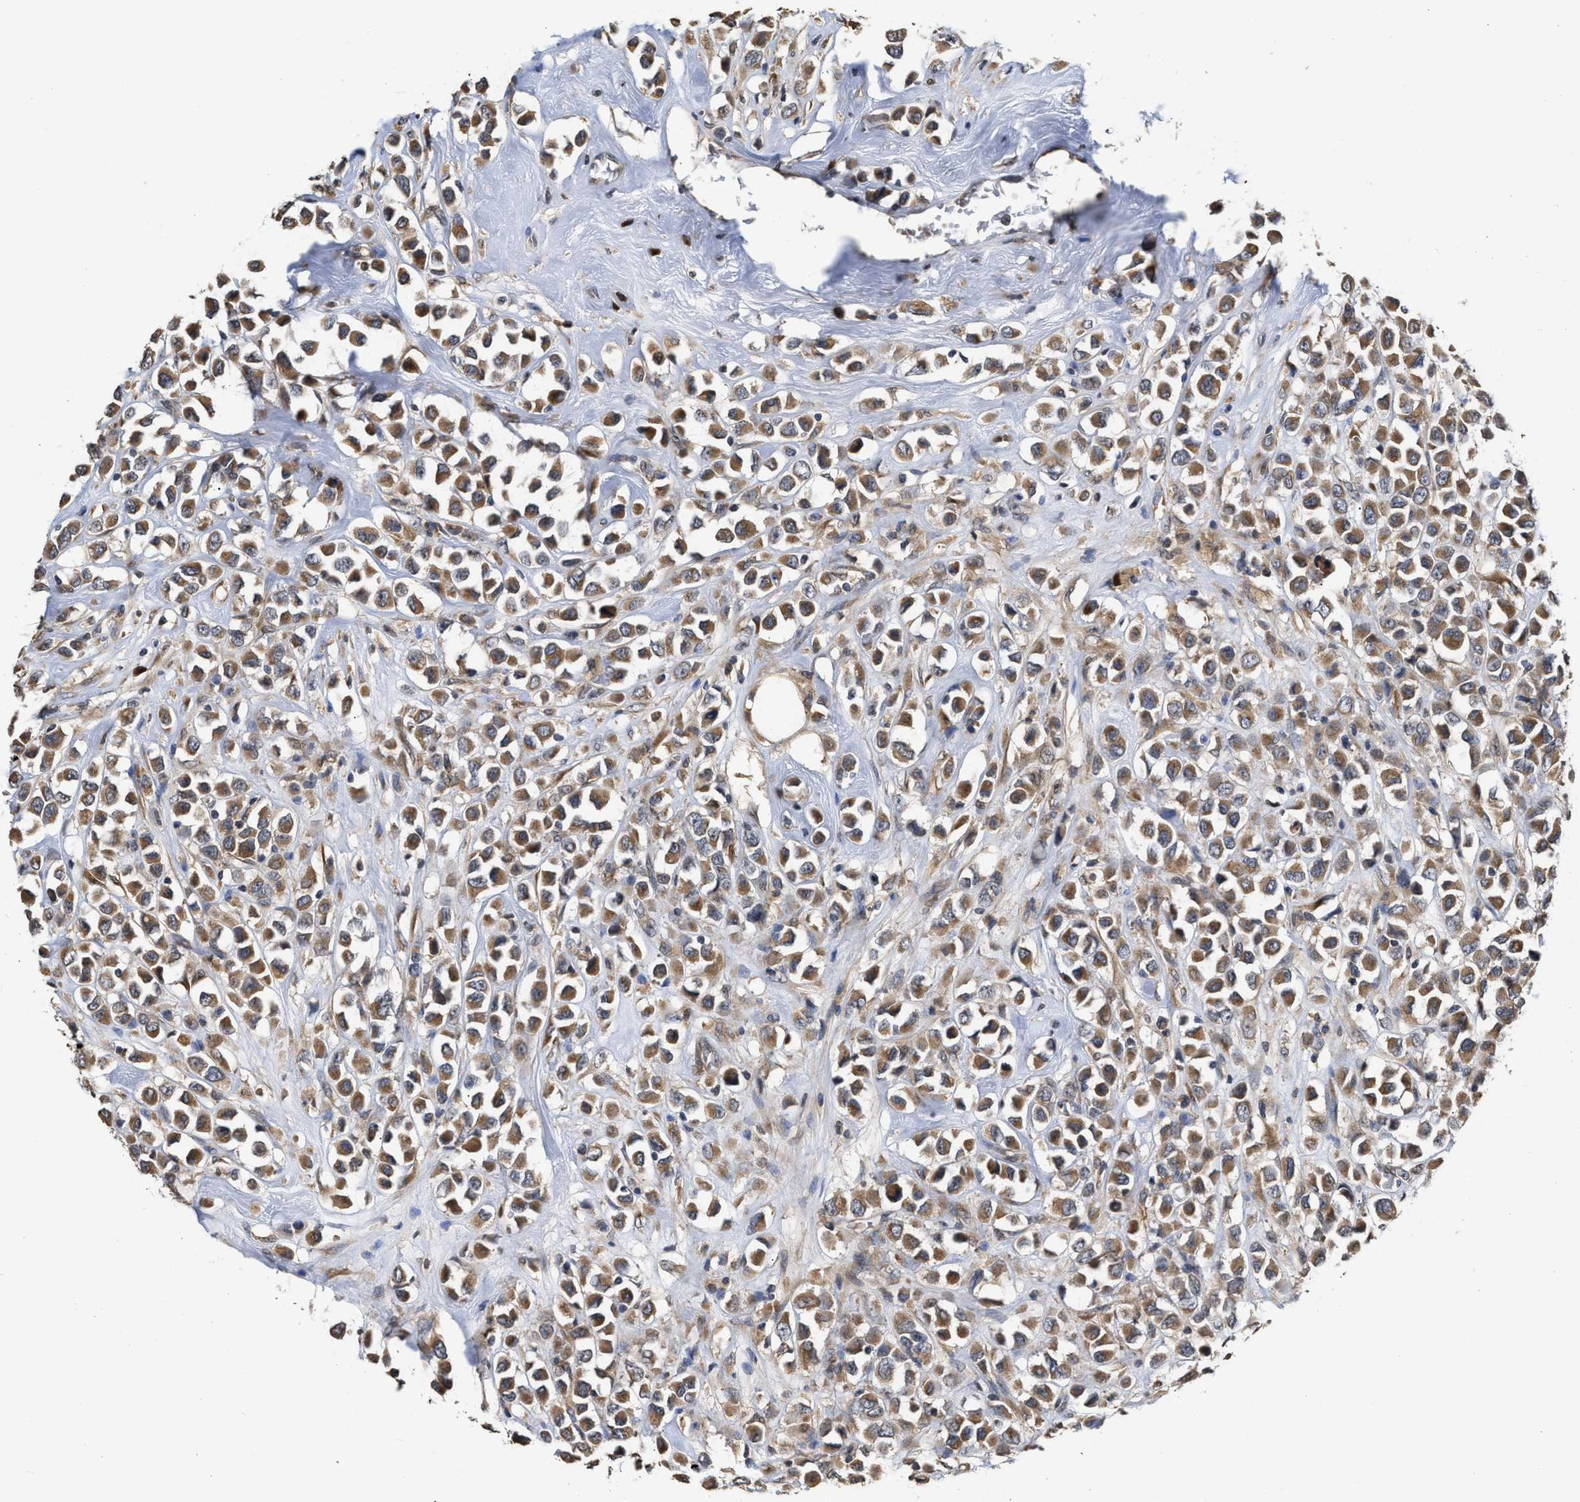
{"staining": {"intensity": "moderate", "quantity": ">75%", "location": "cytoplasmic/membranous"}, "tissue": "breast cancer", "cell_type": "Tumor cells", "image_type": "cancer", "snomed": [{"axis": "morphology", "description": "Duct carcinoma"}, {"axis": "topography", "description": "Breast"}], "caption": "A brown stain highlights moderate cytoplasmic/membranous expression of a protein in breast cancer (infiltrating ductal carcinoma) tumor cells.", "gene": "SAR1A", "patient": {"sex": "female", "age": 61}}